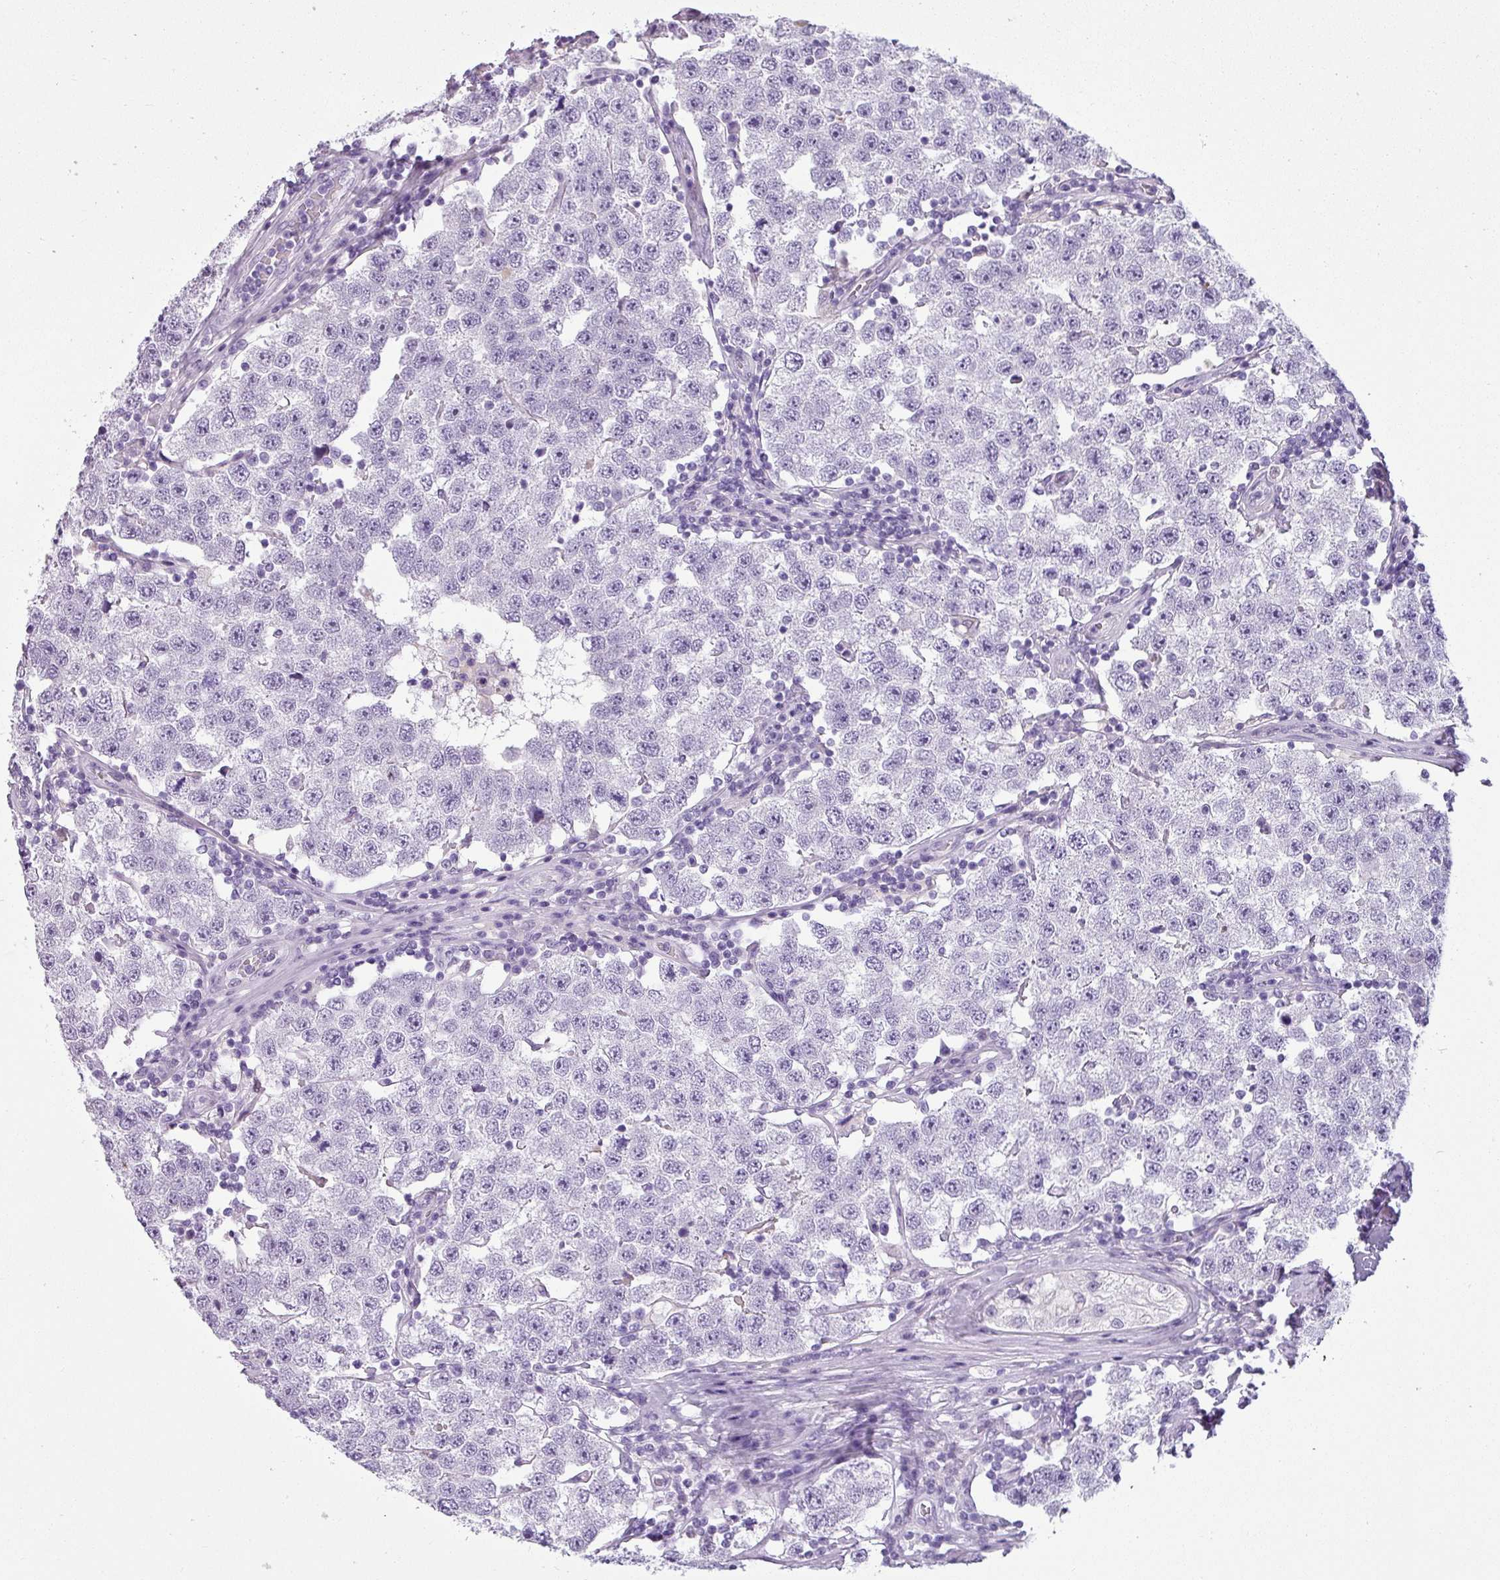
{"staining": {"intensity": "negative", "quantity": "none", "location": "none"}, "tissue": "testis cancer", "cell_type": "Tumor cells", "image_type": "cancer", "snomed": [{"axis": "morphology", "description": "Seminoma, NOS"}, {"axis": "topography", "description": "Testis"}], "caption": "A photomicrograph of human testis seminoma is negative for staining in tumor cells.", "gene": "CDH16", "patient": {"sex": "male", "age": 34}}